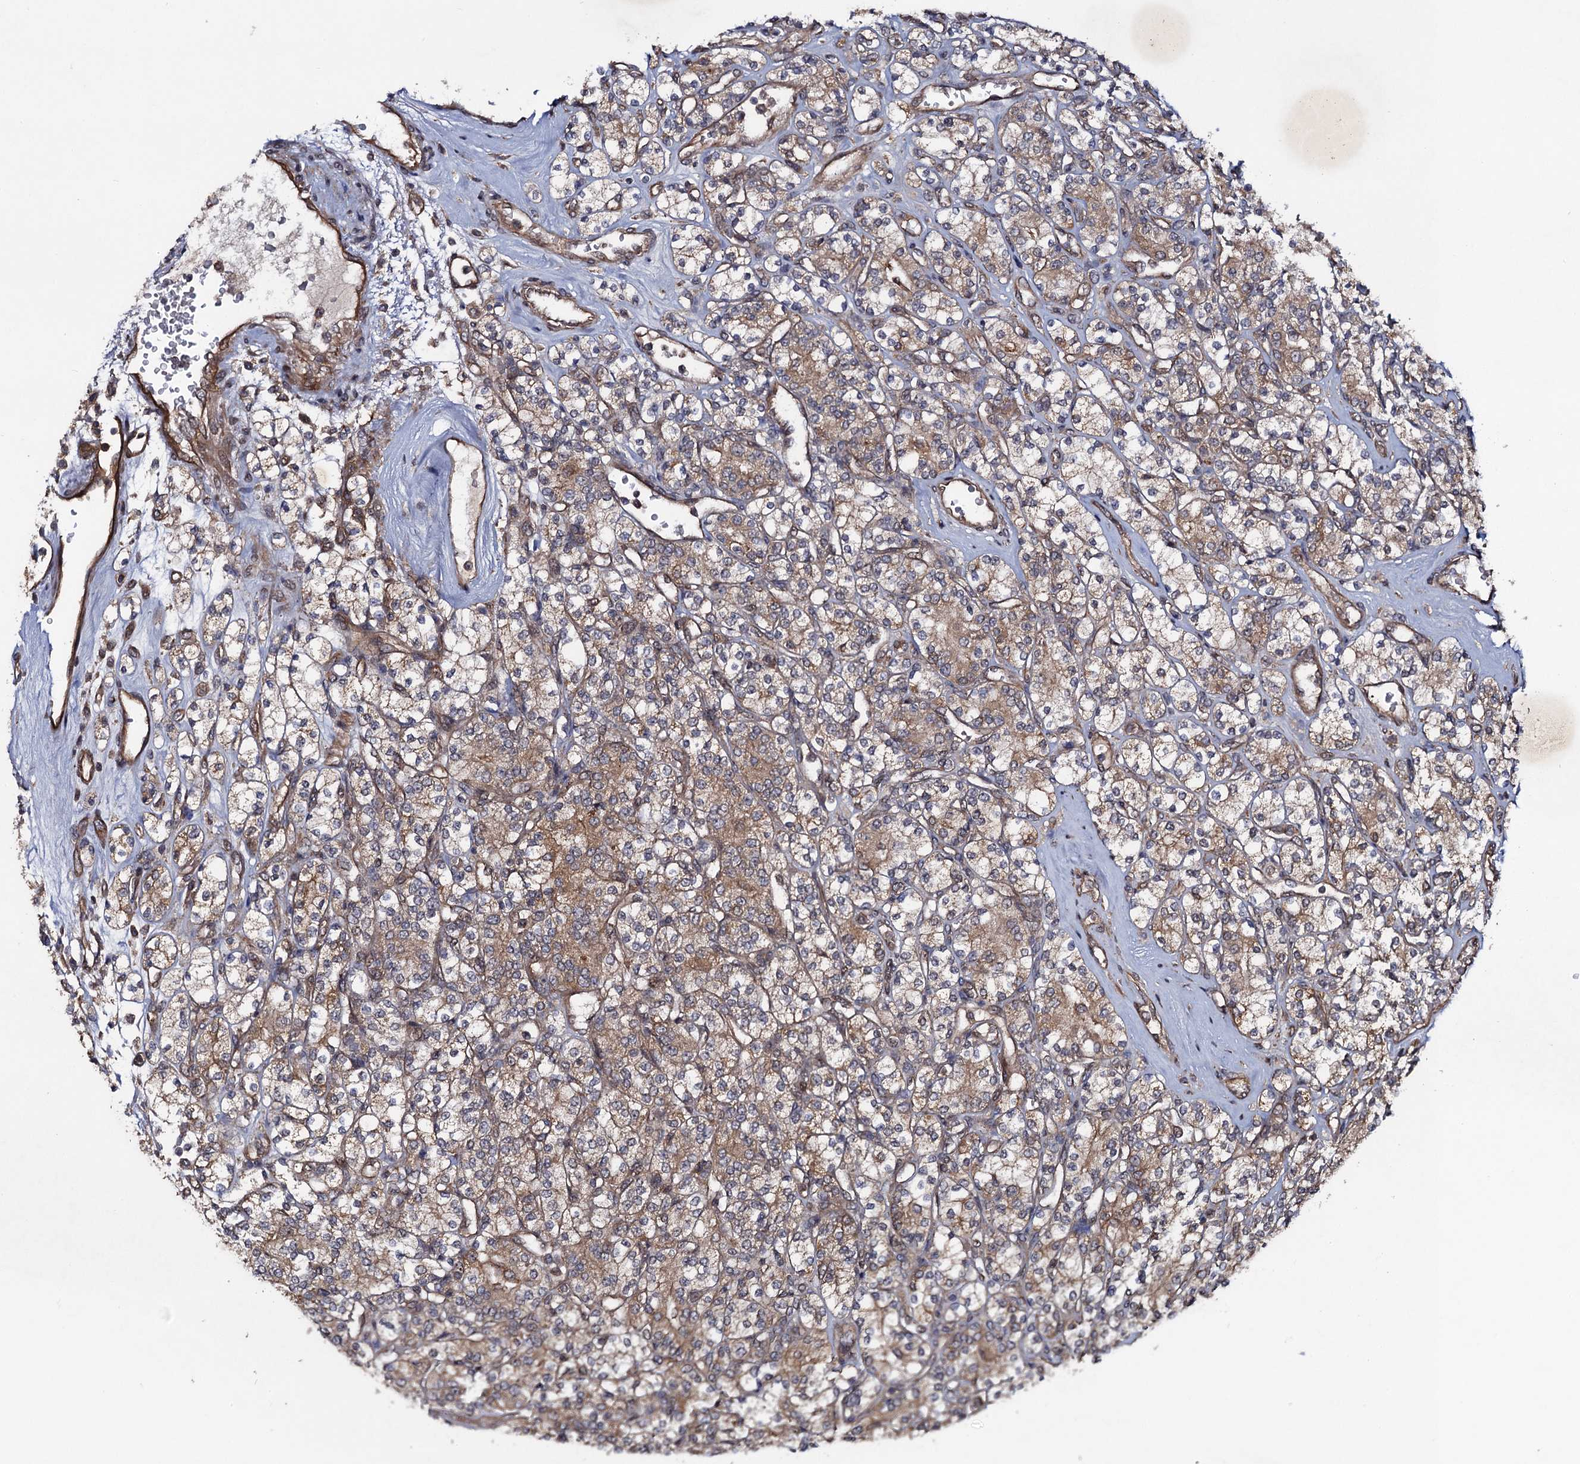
{"staining": {"intensity": "moderate", "quantity": ">75%", "location": "cytoplasmic/membranous"}, "tissue": "renal cancer", "cell_type": "Tumor cells", "image_type": "cancer", "snomed": [{"axis": "morphology", "description": "Adenocarcinoma, NOS"}, {"axis": "topography", "description": "Kidney"}], "caption": "Immunohistochemical staining of renal cancer (adenocarcinoma) exhibits moderate cytoplasmic/membranous protein expression in about >75% of tumor cells.", "gene": "HAUS1", "patient": {"sex": "male", "age": 77}}